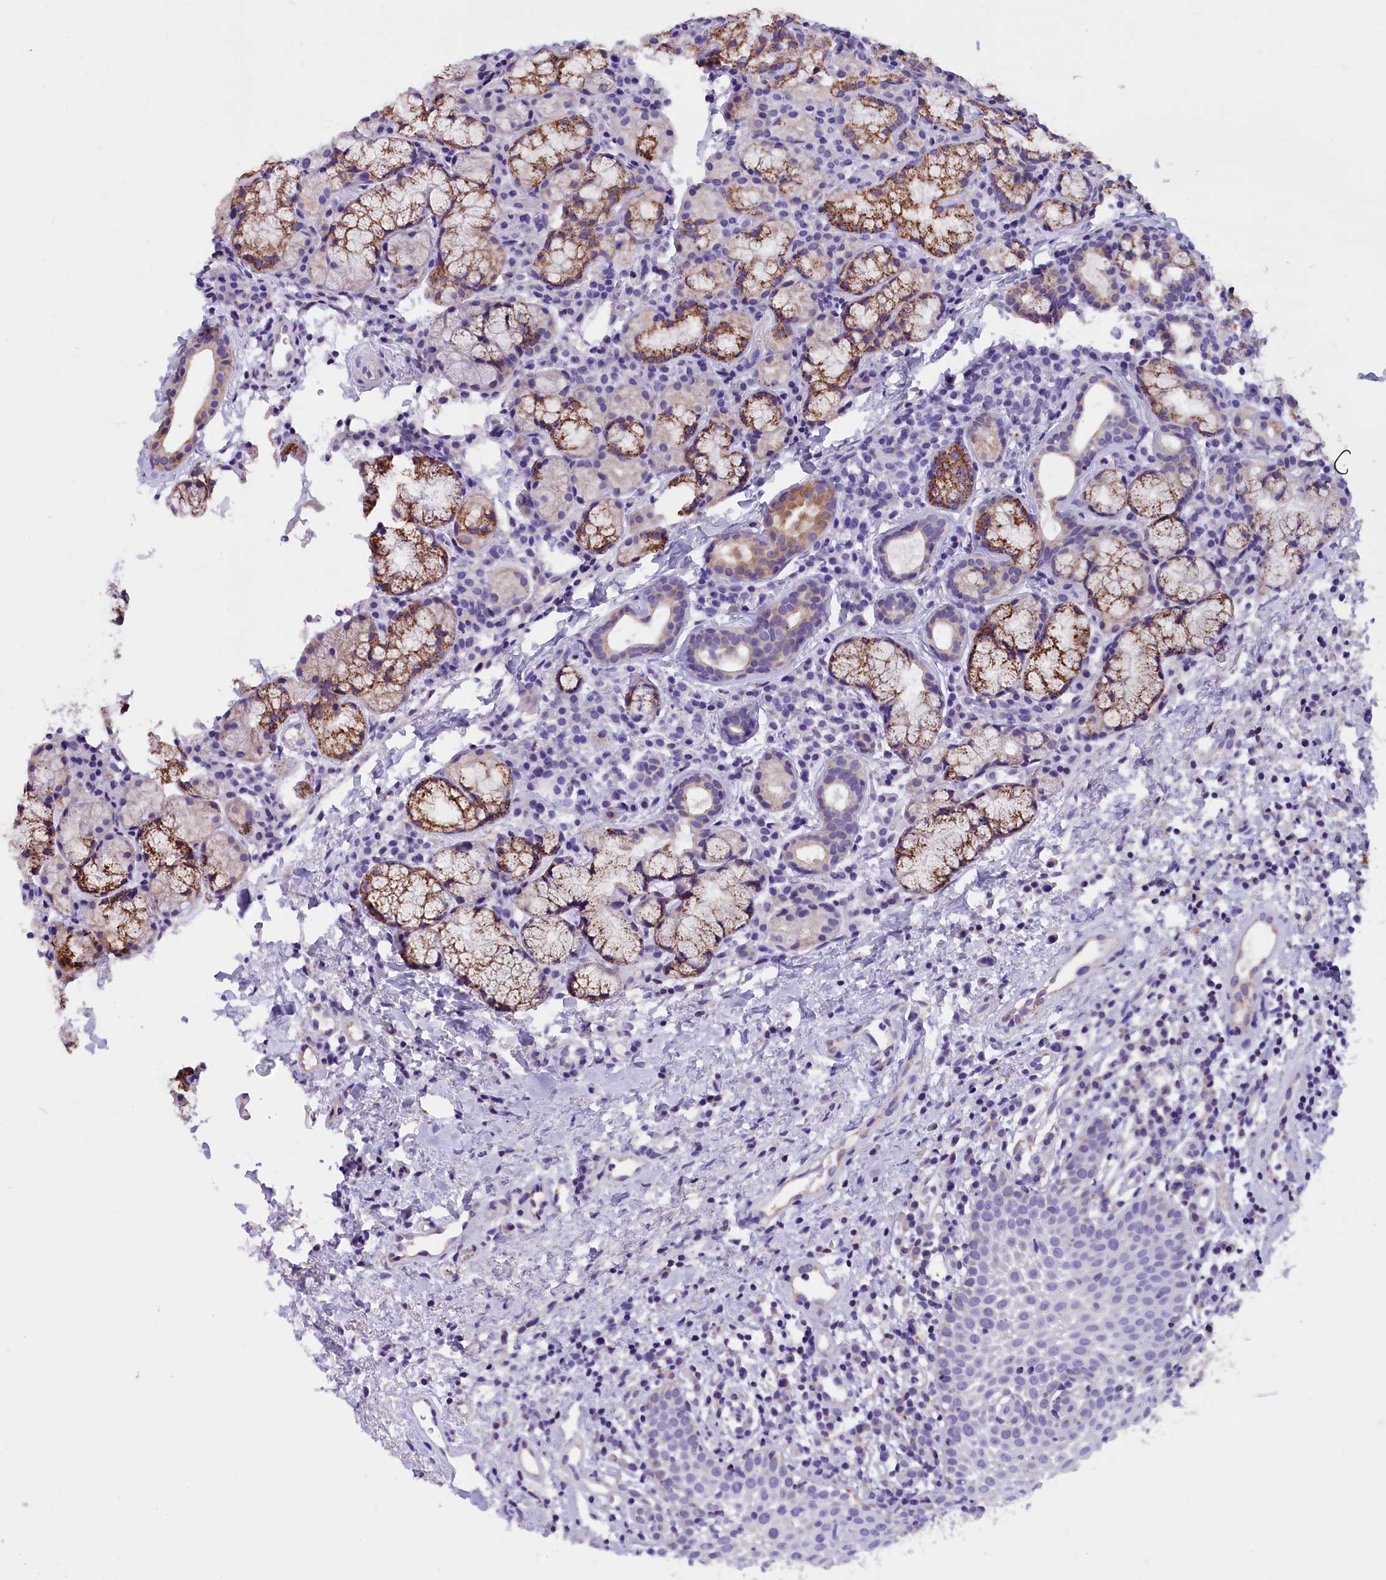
{"staining": {"intensity": "weak", "quantity": "<25%", "location": "cytoplasmic/membranous"}, "tissue": "oral mucosa", "cell_type": "Squamous epithelial cells", "image_type": "normal", "snomed": [{"axis": "morphology", "description": "Normal tissue, NOS"}, {"axis": "topography", "description": "Oral tissue"}], "caption": "IHC of benign human oral mucosa shows no staining in squamous epithelial cells. (Immunohistochemistry, brightfield microscopy, high magnification).", "gene": "ABAT", "patient": {"sex": "male", "age": 60}}